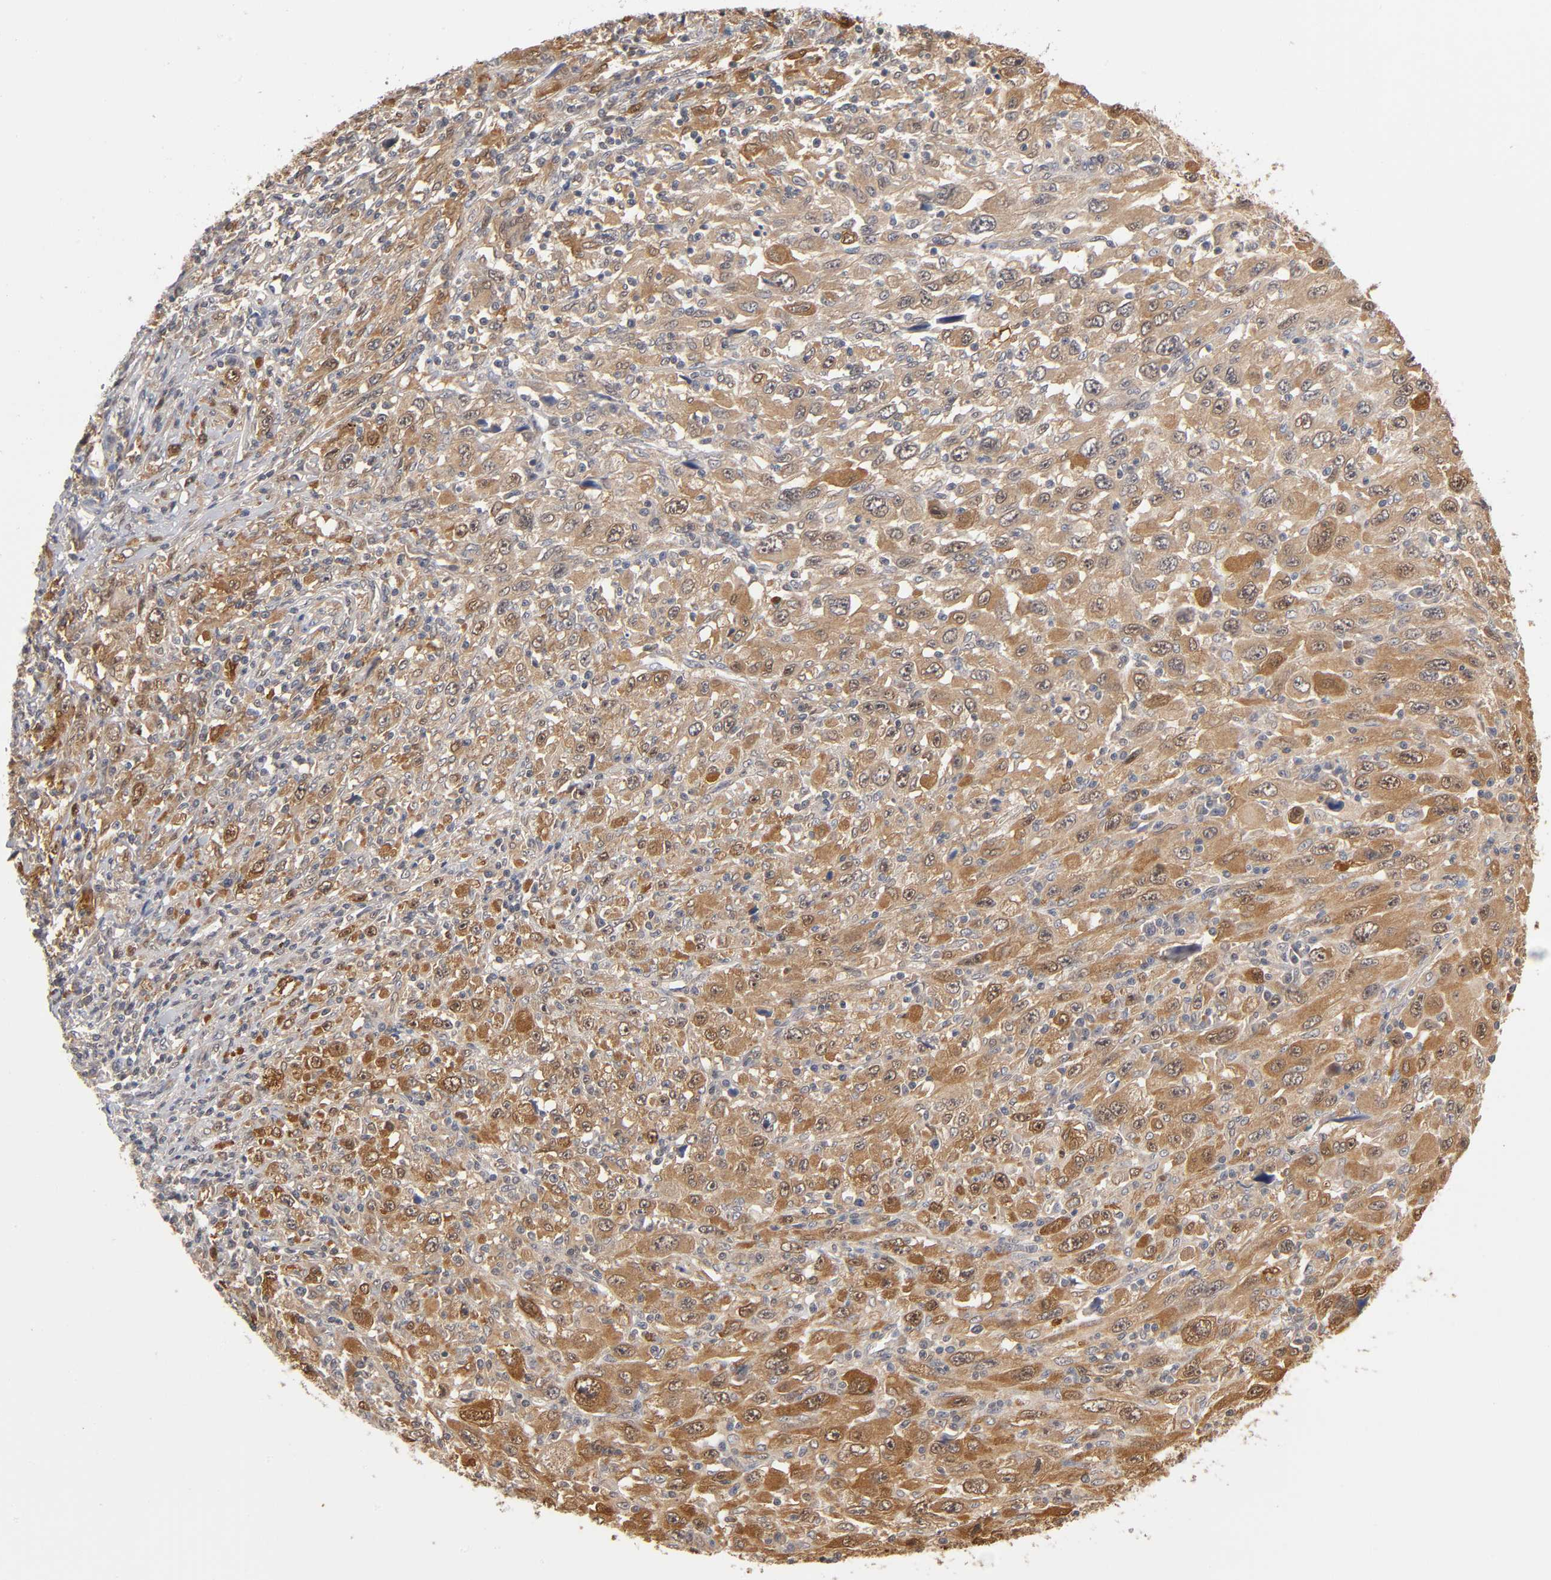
{"staining": {"intensity": "strong", "quantity": ">75%", "location": "cytoplasmic/membranous"}, "tissue": "melanoma", "cell_type": "Tumor cells", "image_type": "cancer", "snomed": [{"axis": "morphology", "description": "Malignant melanoma, Metastatic site"}, {"axis": "topography", "description": "Skin"}], "caption": "Protein analysis of melanoma tissue shows strong cytoplasmic/membranous expression in approximately >75% of tumor cells.", "gene": "DFFB", "patient": {"sex": "female", "age": 56}}